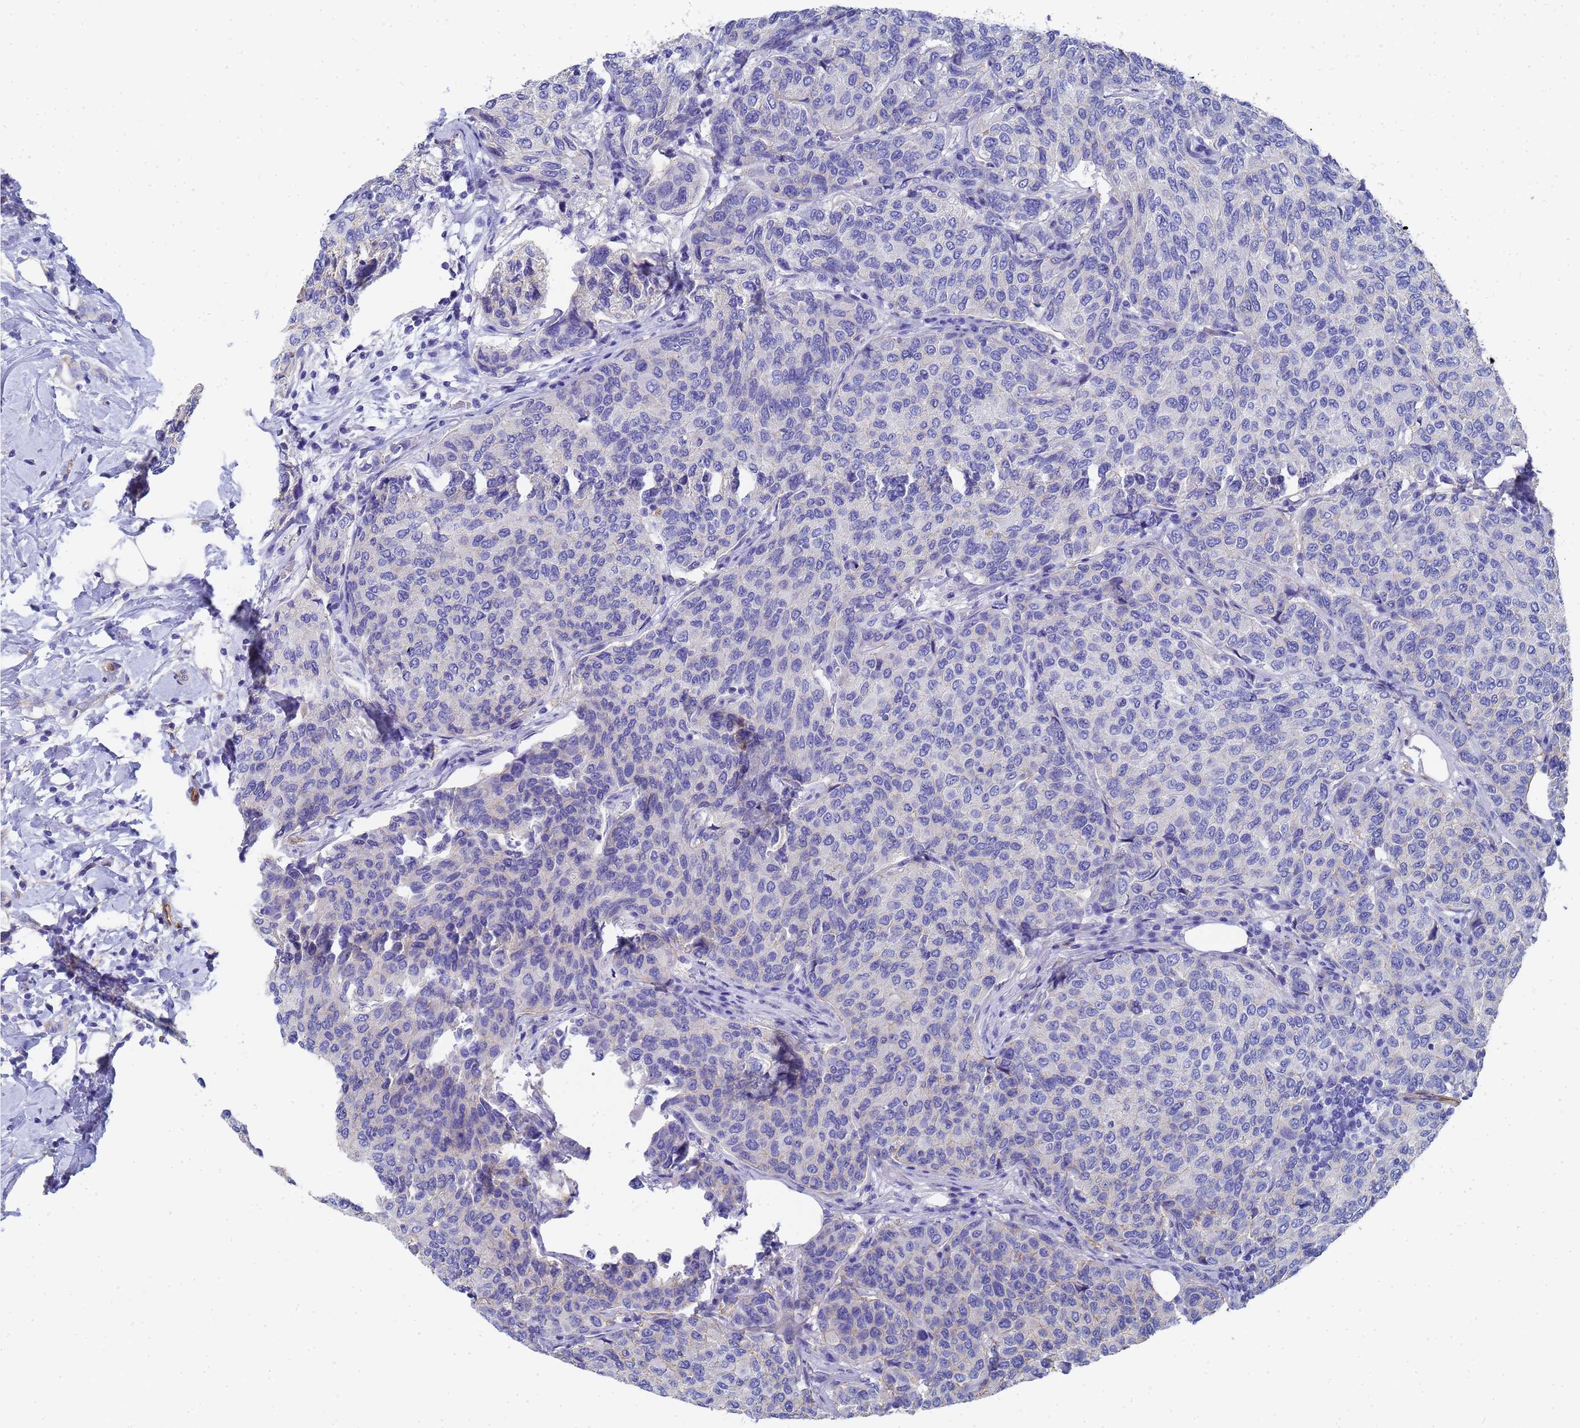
{"staining": {"intensity": "negative", "quantity": "none", "location": "none"}, "tissue": "breast cancer", "cell_type": "Tumor cells", "image_type": "cancer", "snomed": [{"axis": "morphology", "description": "Duct carcinoma"}, {"axis": "topography", "description": "Breast"}], "caption": "Immunohistochemistry (IHC) of intraductal carcinoma (breast) shows no staining in tumor cells. (Stains: DAB IHC with hematoxylin counter stain, Microscopy: brightfield microscopy at high magnification).", "gene": "TUBB1", "patient": {"sex": "female", "age": 55}}